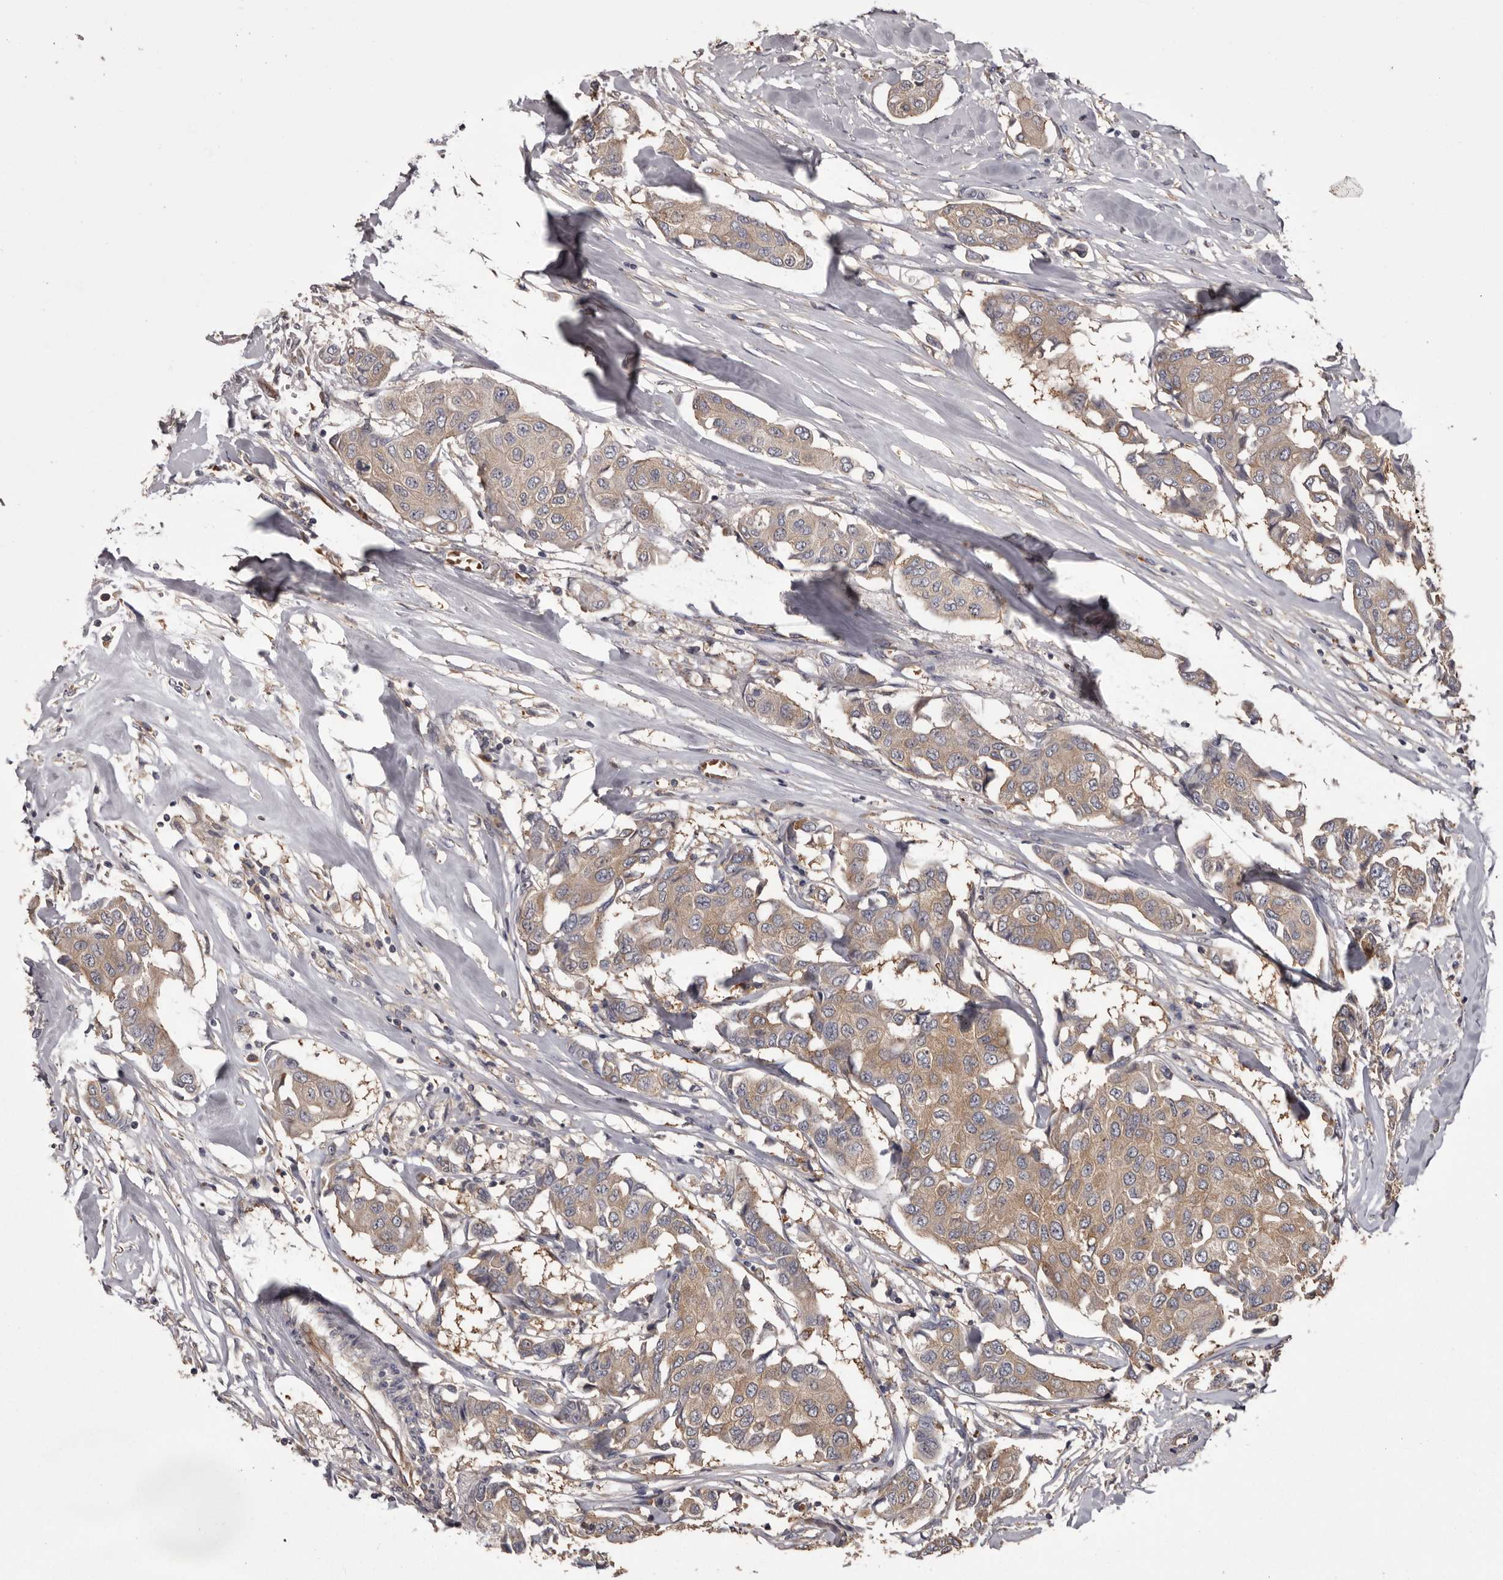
{"staining": {"intensity": "weak", "quantity": ">75%", "location": "cytoplasmic/membranous"}, "tissue": "breast cancer", "cell_type": "Tumor cells", "image_type": "cancer", "snomed": [{"axis": "morphology", "description": "Duct carcinoma"}, {"axis": "topography", "description": "Breast"}], "caption": "Breast cancer stained for a protein displays weak cytoplasmic/membranous positivity in tumor cells.", "gene": "DARS1", "patient": {"sex": "female", "age": 80}}